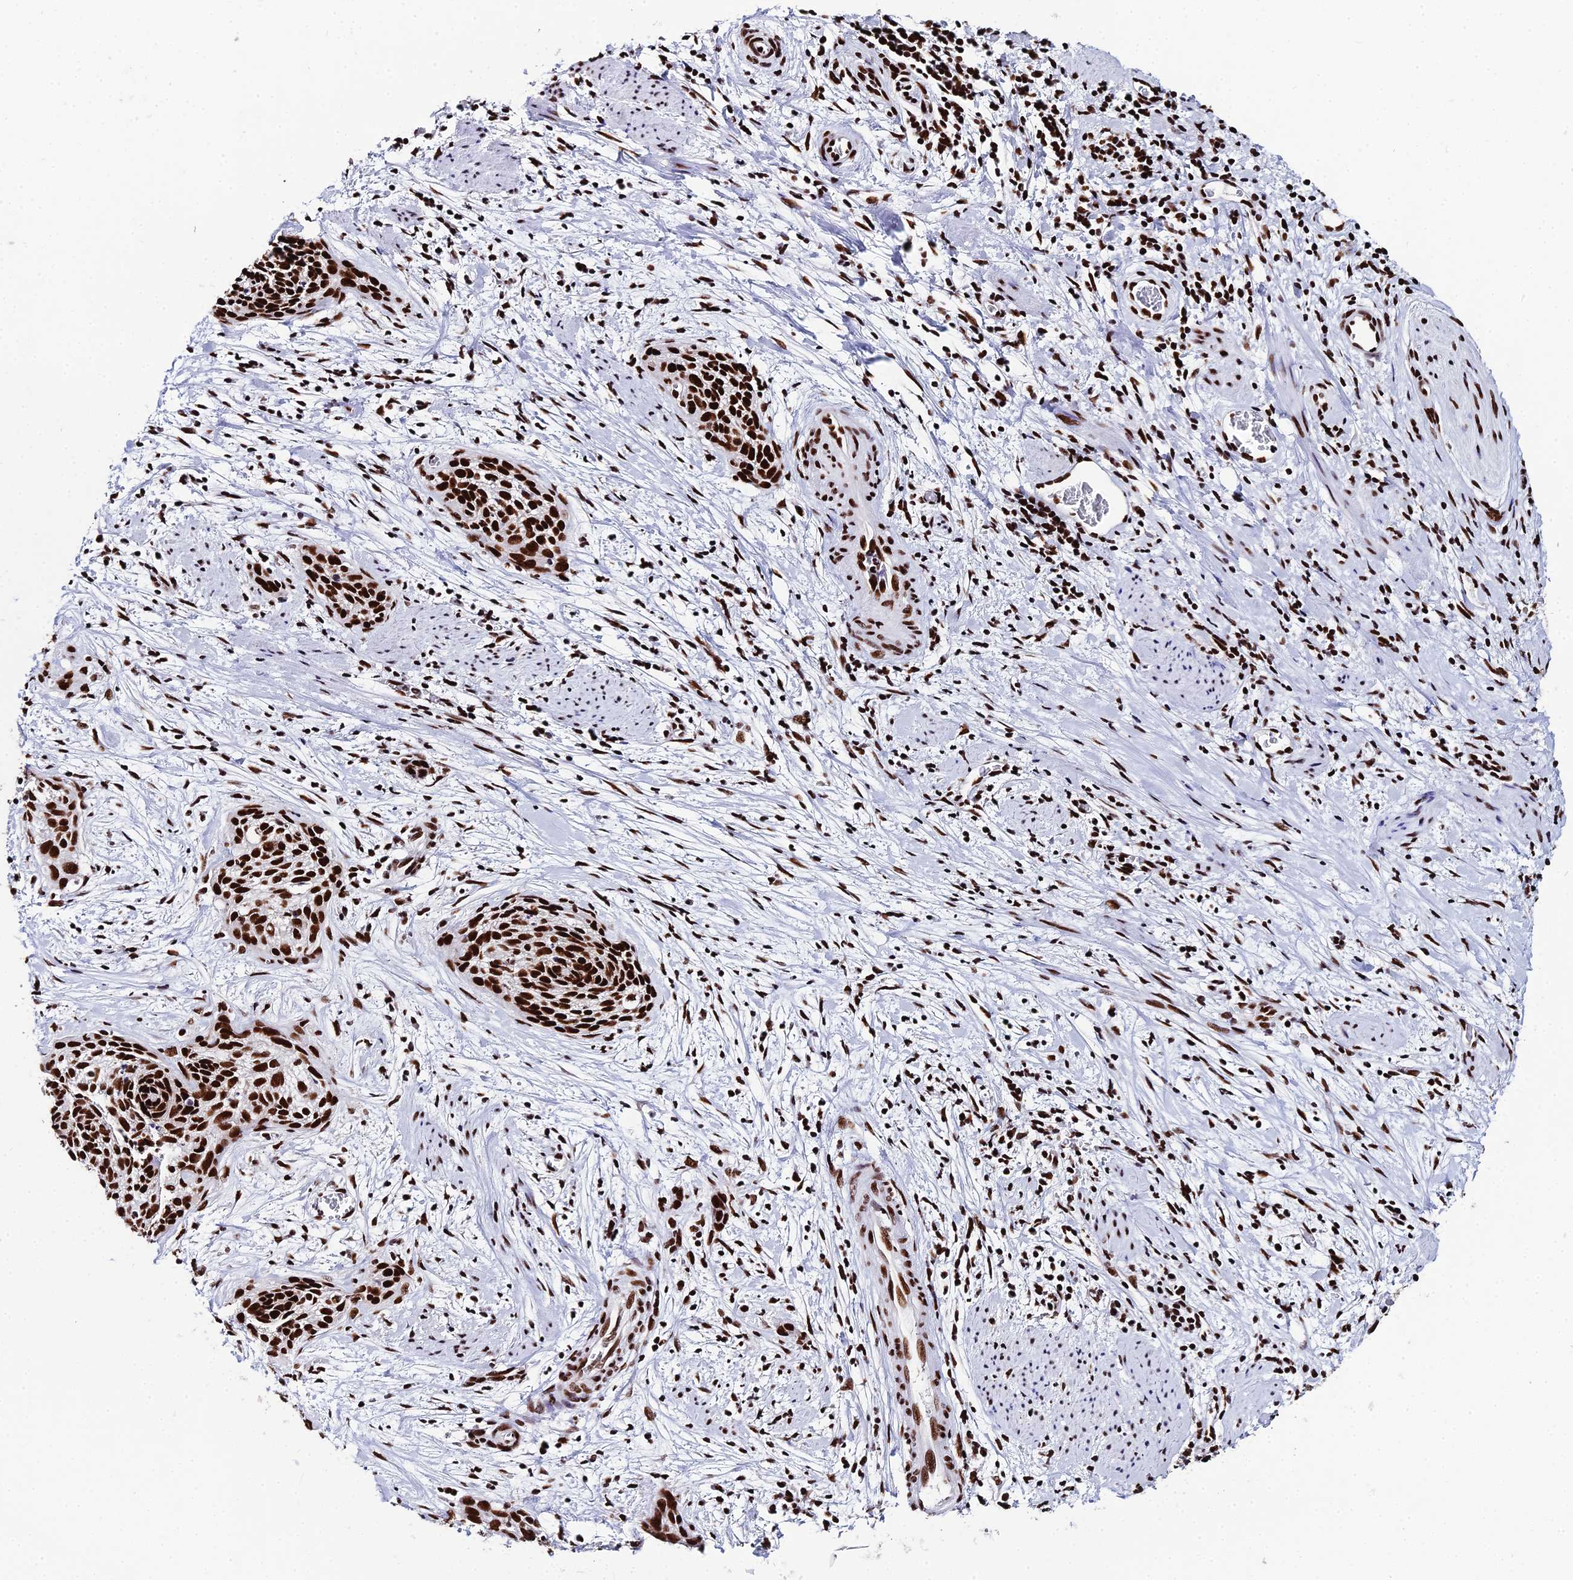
{"staining": {"intensity": "strong", "quantity": ">75%", "location": "nuclear"}, "tissue": "cervical cancer", "cell_type": "Tumor cells", "image_type": "cancer", "snomed": [{"axis": "morphology", "description": "Squamous cell carcinoma, NOS"}, {"axis": "topography", "description": "Cervix"}], "caption": "This image demonstrates immunohistochemistry (IHC) staining of human cervical squamous cell carcinoma, with high strong nuclear expression in approximately >75% of tumor cells.", "gene": "HNRNPH1", "patient": {"sex": "female", "age": 55}}